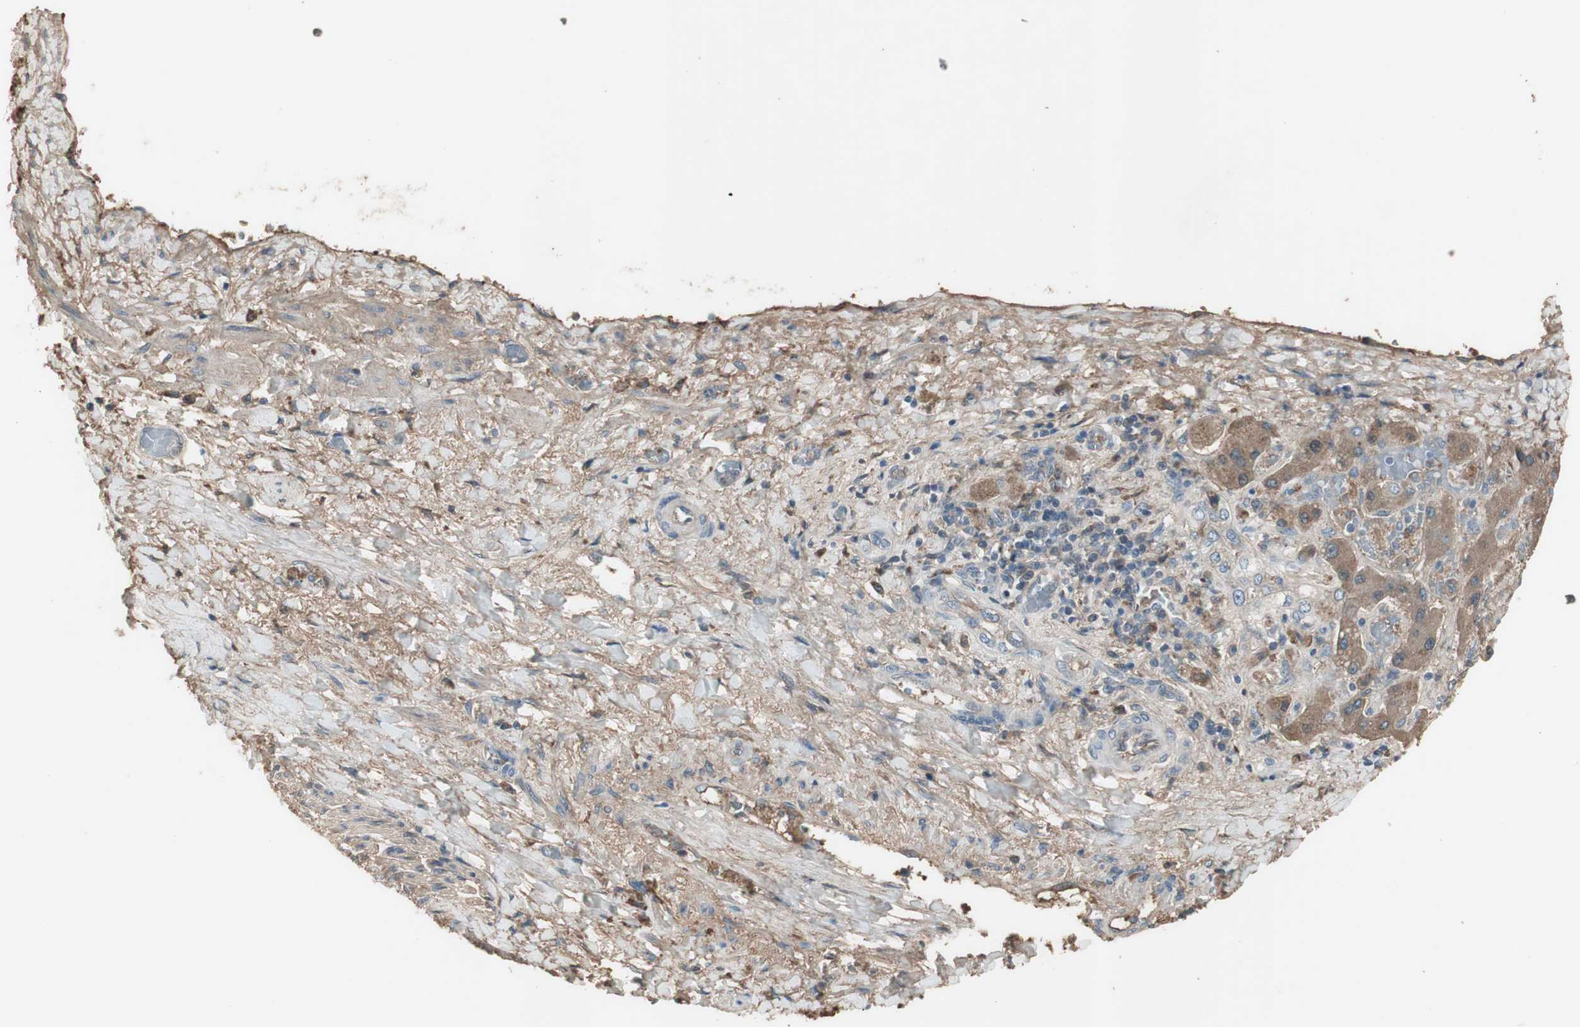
{"staining": {"intensity": "negative", "quantity": "none", "location": "none"}, "tissue": "liver cancer", "cell_type": "Tumor cells", "image_type": "cancer", "snomed": [{"axis": "morphology", "description": "Cholangiocarcinoma"}, {"axis": "topography", "description": "Liver"}], "caption": "High power microscopy photomicrograph of an immunohistochemistry (IHC) histopathology image of liver cholangiocarcinoma, revealing no significant staining in tumor cells.", "gene": "MMP14", "patient": {"sex": "male", "age": 50}}